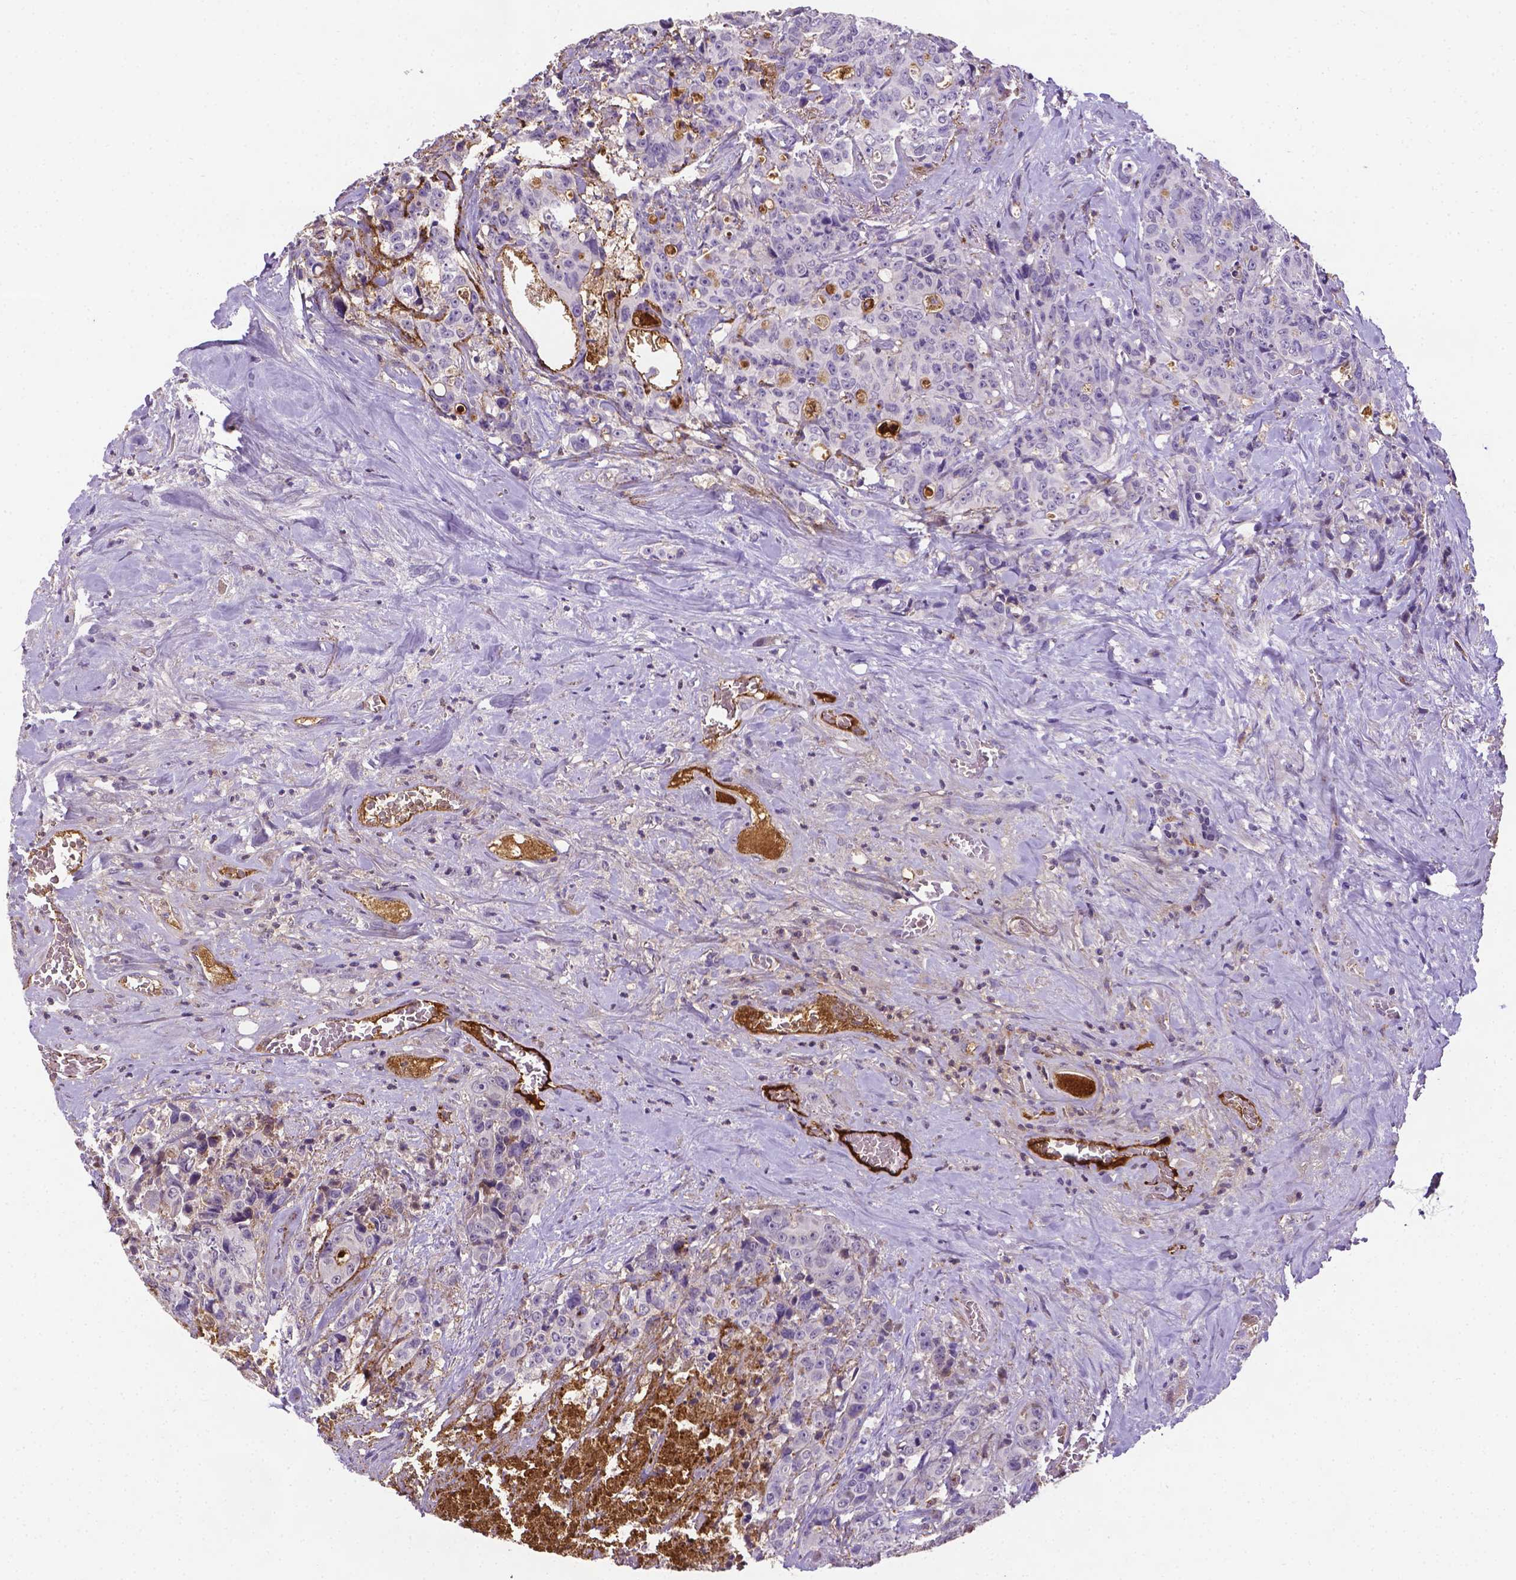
{"staining": {"intensity": "negative", "quantity": "none", "location": "none"}, "tissue": "colorectal cancer", "cell_type": "Tumor cells", "image_type": "cancer", "snomed": [{"axis": "morphology", "description": "Adenocarcinoma, NOS"}, {"axis": "topography", "description": "Rectum"}], "caption": "Tumor cells are negative for protein expression in human colorectal cancer (adenocarcinoma). (Stains: DAB (3,3'-diaminobenzidine) immunohistochemistry with hematoxylin counter stain, Microscopy: brightfield microscopy at high magnification).", "gene": "APOE", "patient": {"sex": "female", "age": 62}}